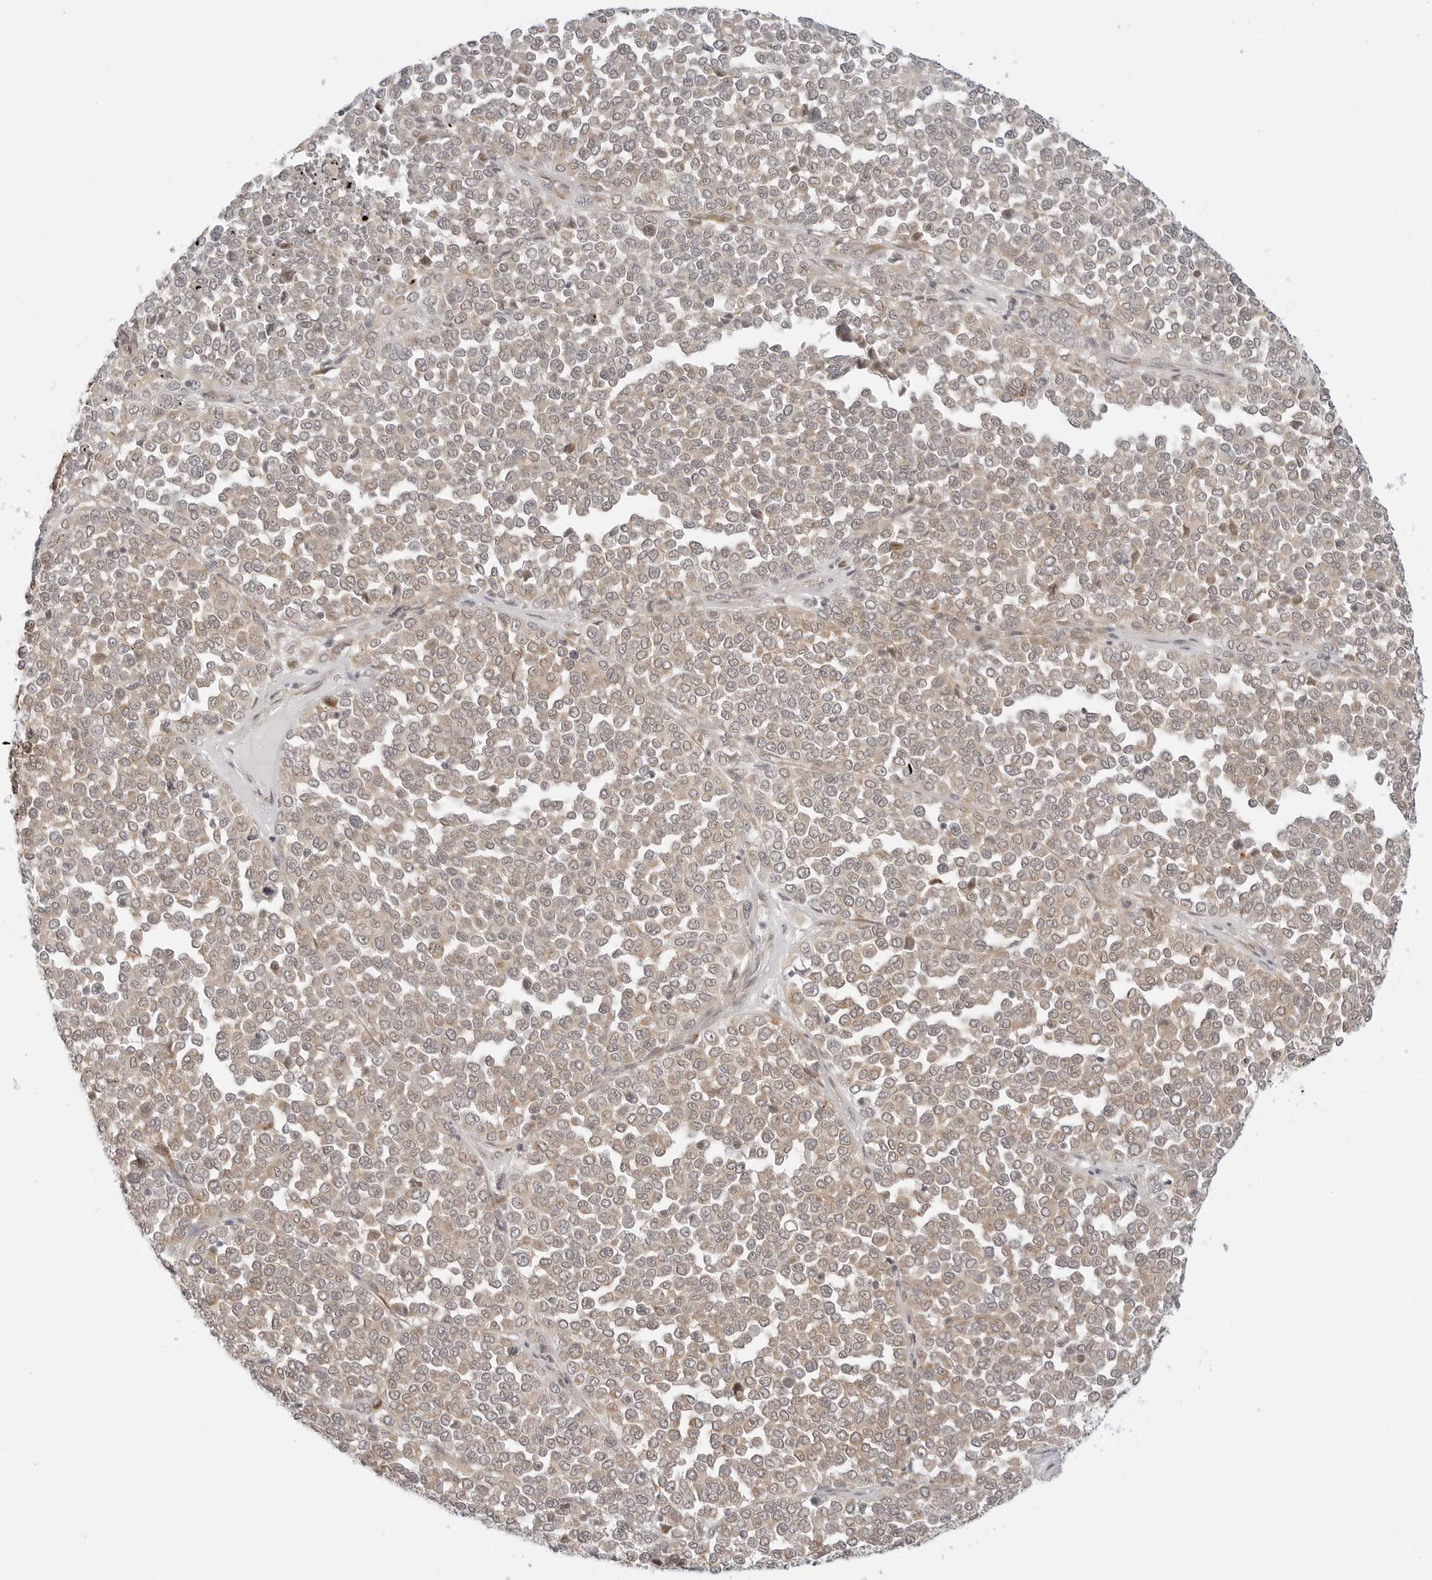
{"staining": {"intensity": "weak", "quantity": ">75%", "location": "cytoplasmic/membranous"}, "tissue": "melanoma", "cell_type": "Tumor cells", "image_type": "cancer", "snomed": [{"axis": "morphology", "description": "Malignant melanoma, Metastatic site"}, {"axis": "topography", "description": "Pancreas"}], "caption": "Immunohistochemistry (IHC) histopathology image of neoplastic tissue: melanoma stained using immunohistochemistry (IHC) shows low levels of weak protein expression localized specifically in the cytoplasmic/membranous of tumor cells, appearing as a cytoplasmic/membranous brown color.", "gene": "TCP1", "patient": {"sex": "female", "age": 30}}